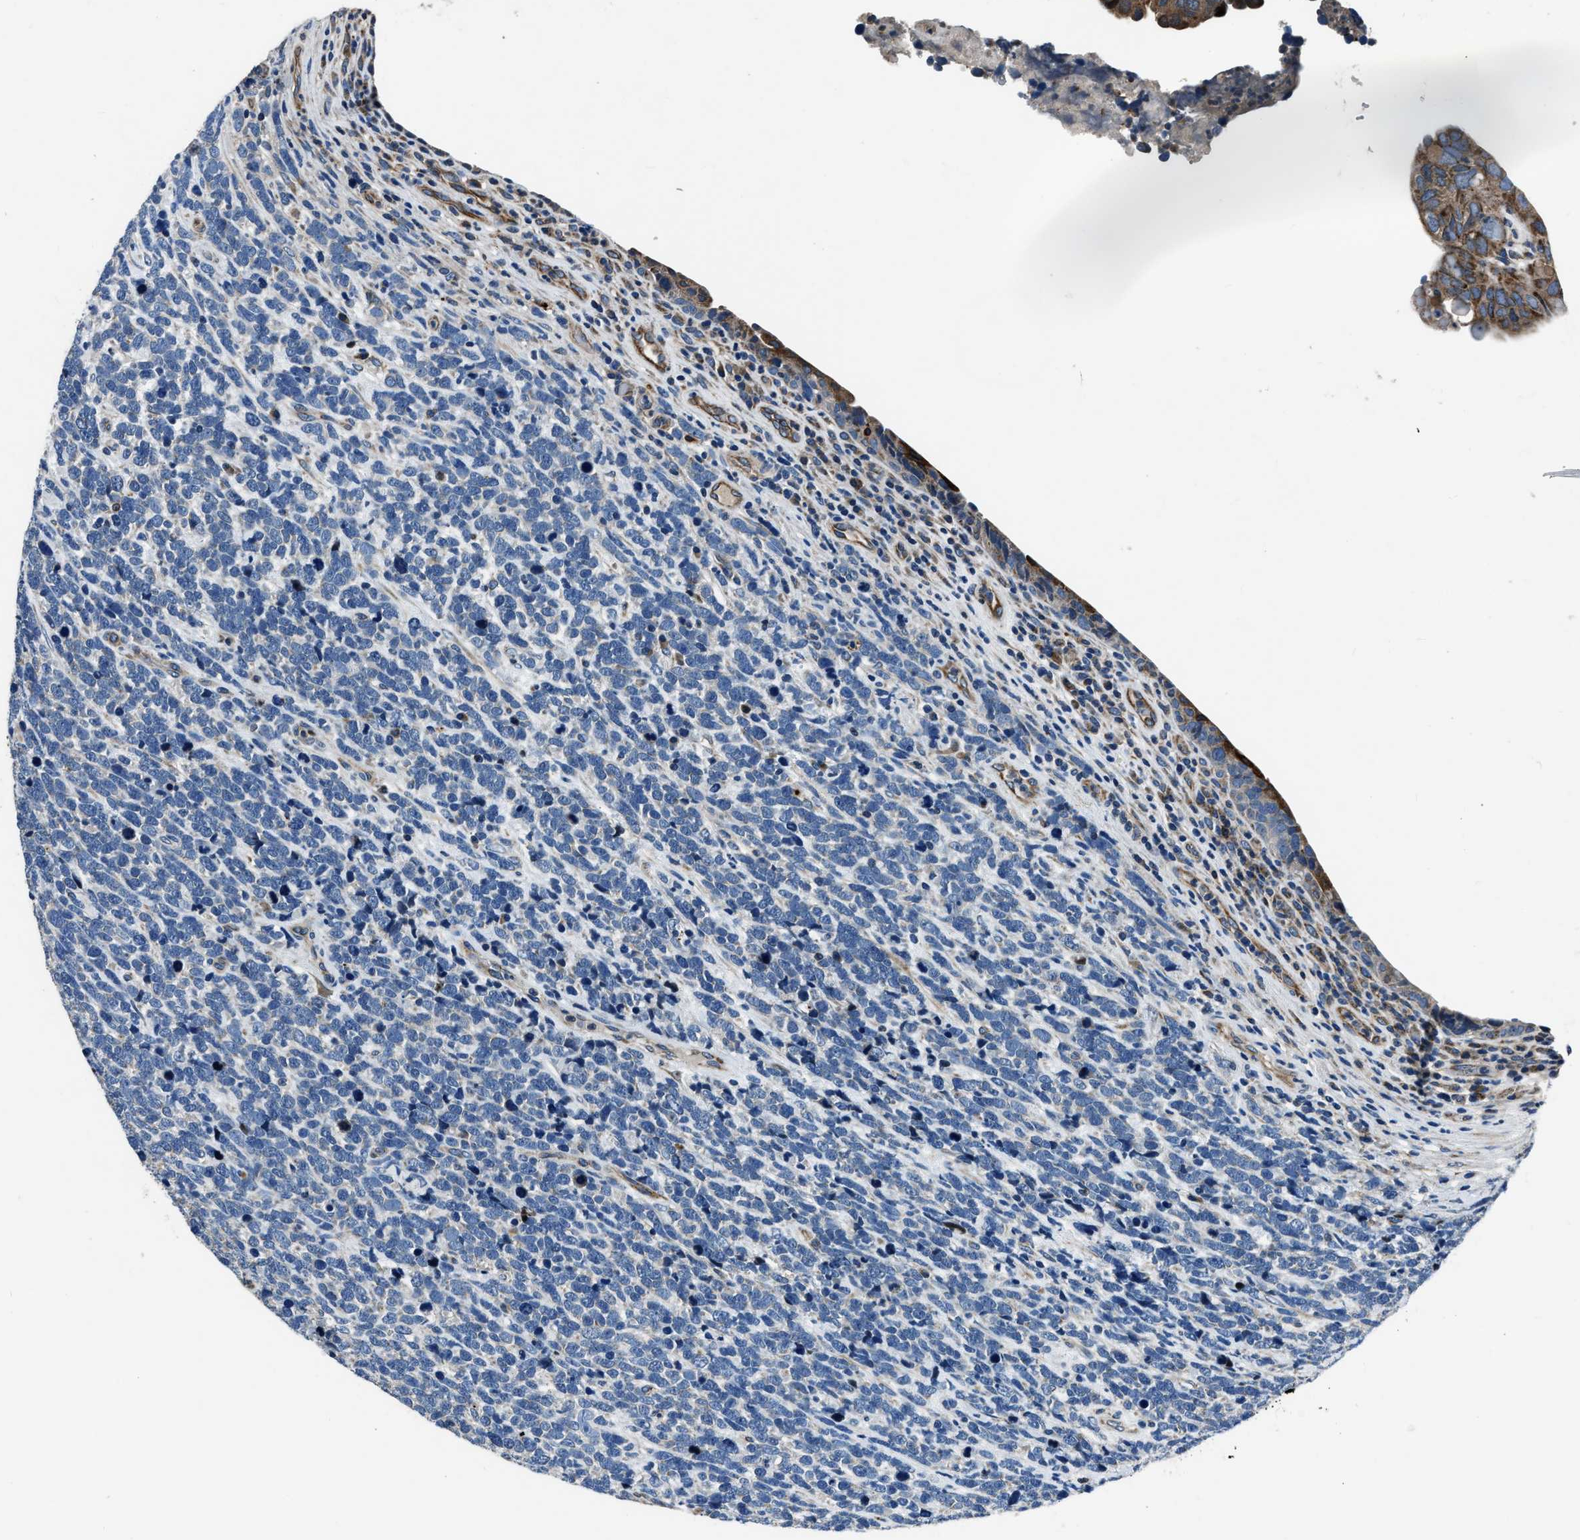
{"staining": {"intensity": "negative", "quantity": "none", "location": "none"}, "tissue": "urothelial cancer", "cell_type": "Tumor cells", "image_type": "cancer", "snomed": [{"axis": "morphology", "description": "Urothelial carcinoma, High grade"}, {"axis": "topography", "description": "Urinary bladder"}], "caption": "The micrograph exhibits no significant staining in tumor cells of high-grade urothelial carcinoma.", "gene": "OGDH", "patient": {"sex": "female", "age": 82}}